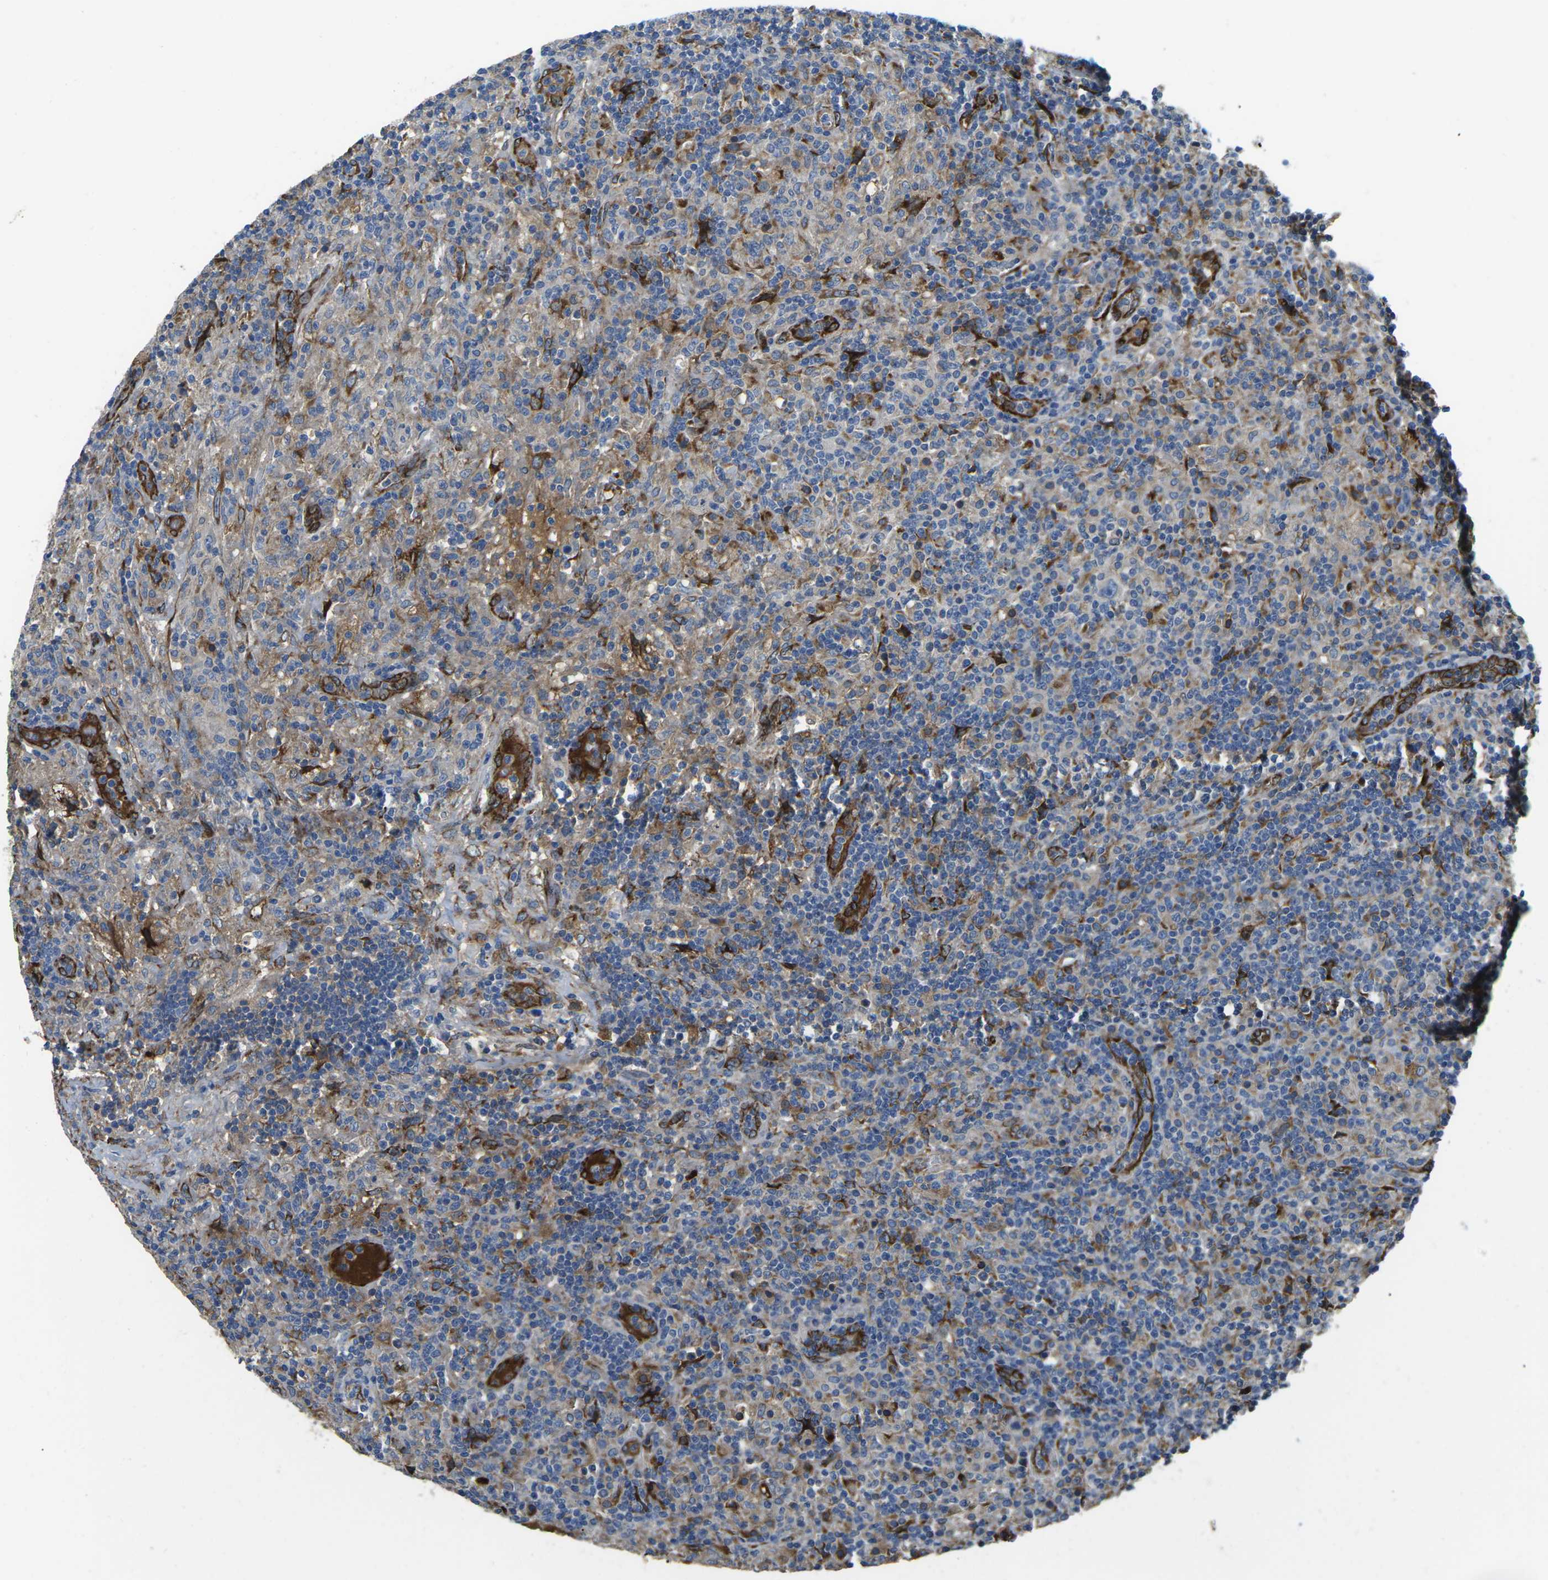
{"staining": {"intensity": "negative", "quantity": "none", "location": "none"}, "tissue": "lymphoma", "cell_type": "Tumor cells", "image_type": "cancer", "snomed": [{"axis": "morphology", "description": "Hodgkin's disease, NOS"}, {"axis": "topography", "description": "Lymph node"}], "caption": "Immunohistochemistry of lymphoma displays no positivity in tumor cells.", "gene": "PDZD8", "patient": {"sex": "male", "age": 70}}